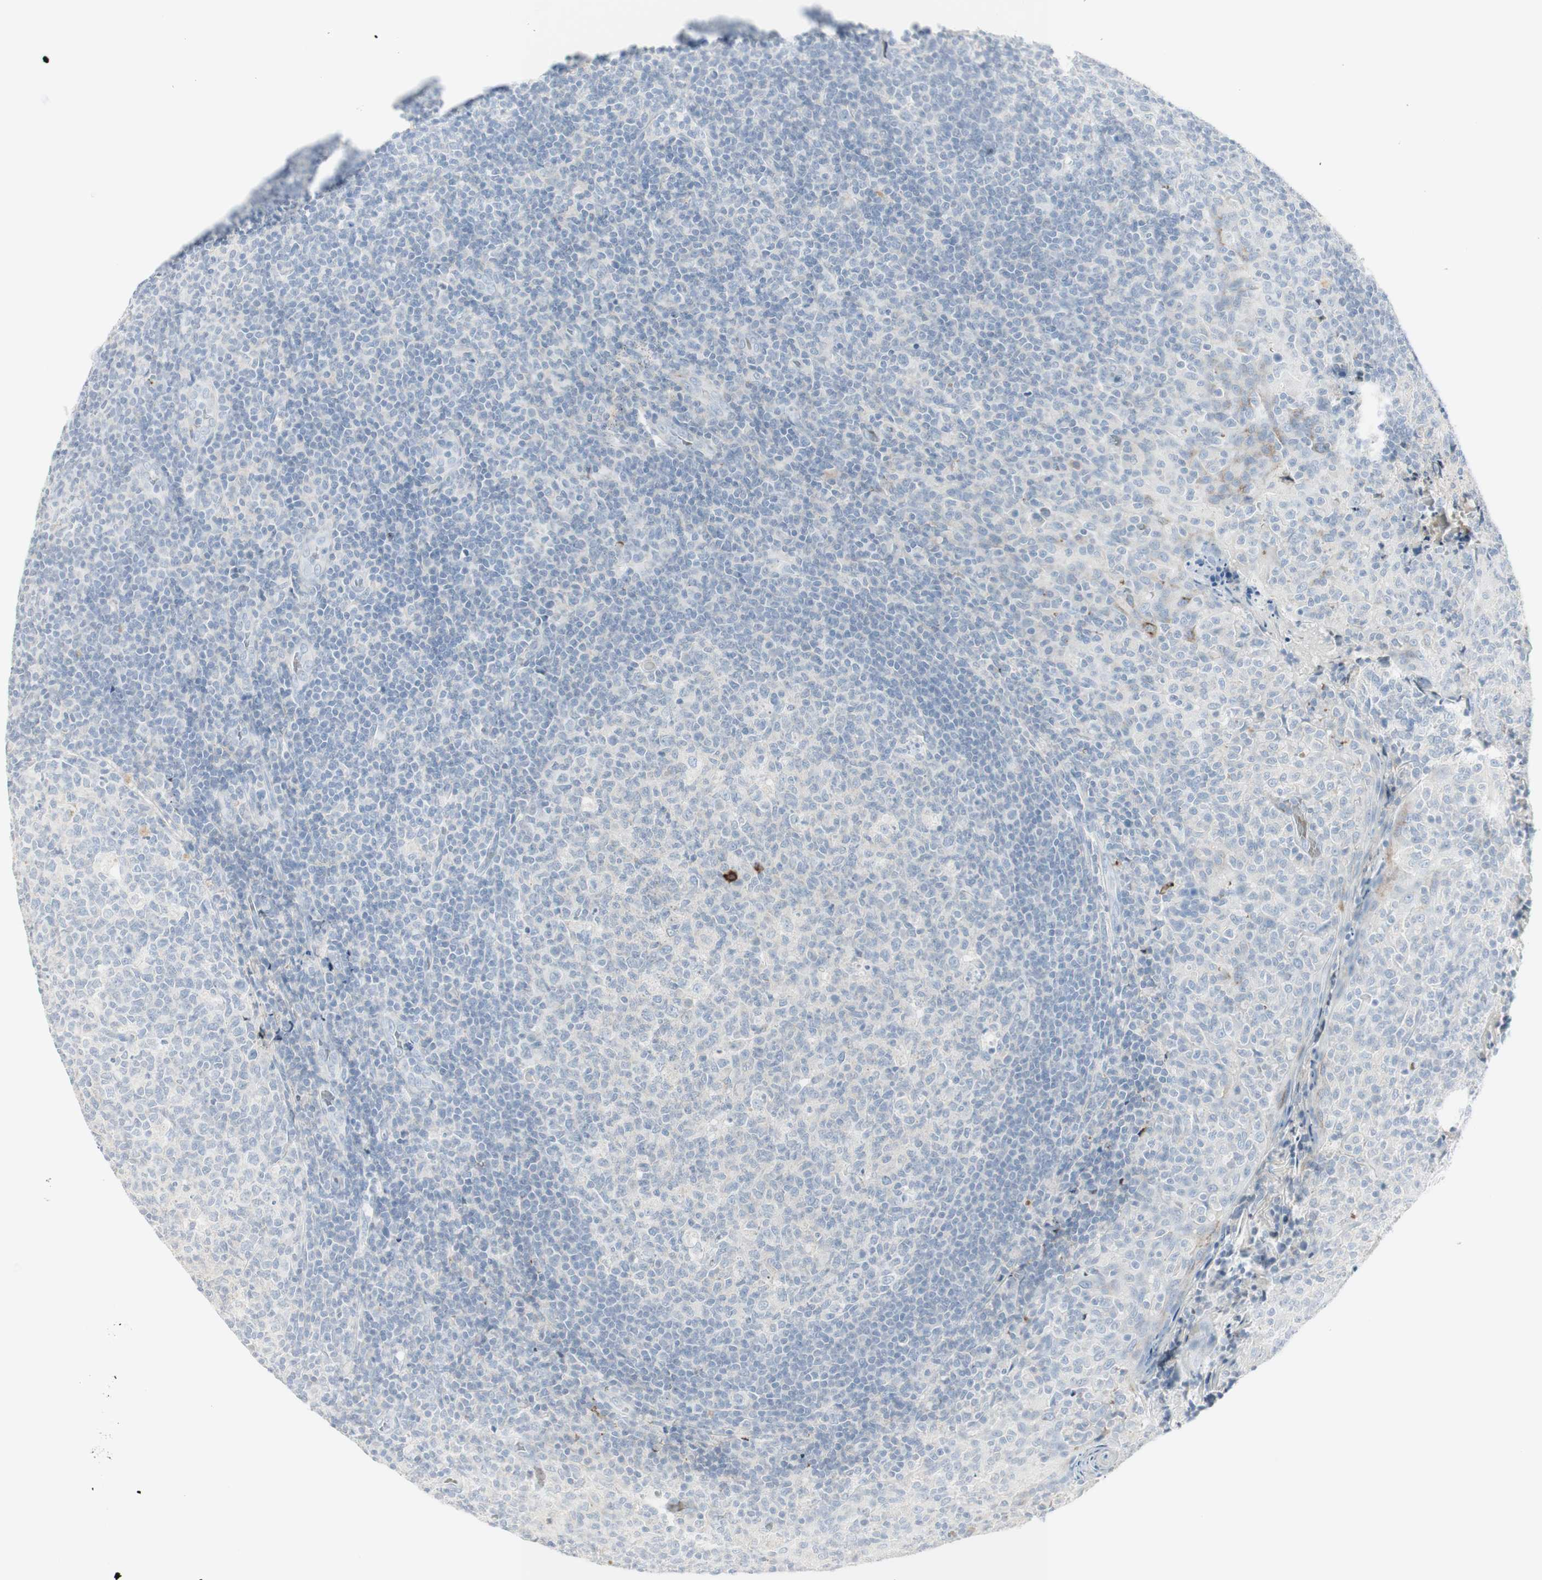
{"staining": {"intensity": "moderate", "quantity": "<25%", "location": "cytoplasmic/membranous"}, "tissue": "tonsil", "cell_type": "Germinal center cells", "image_type": "normal", "snomed": [{"axis": "morphology", "description": "Normal tissue, NOS"}, {"axis": "topography", "description": "Tonsil"}], "caption": "This micrograph displays benign tonsil stained with IHC to label a protein in brown. The cytoplasmic/membranous of germinal center cells show moderate positivity for the protein. Nuclei are counter-stained blue.", "gene": "MDK", "patient": {"sex": "female", "age": 19}}